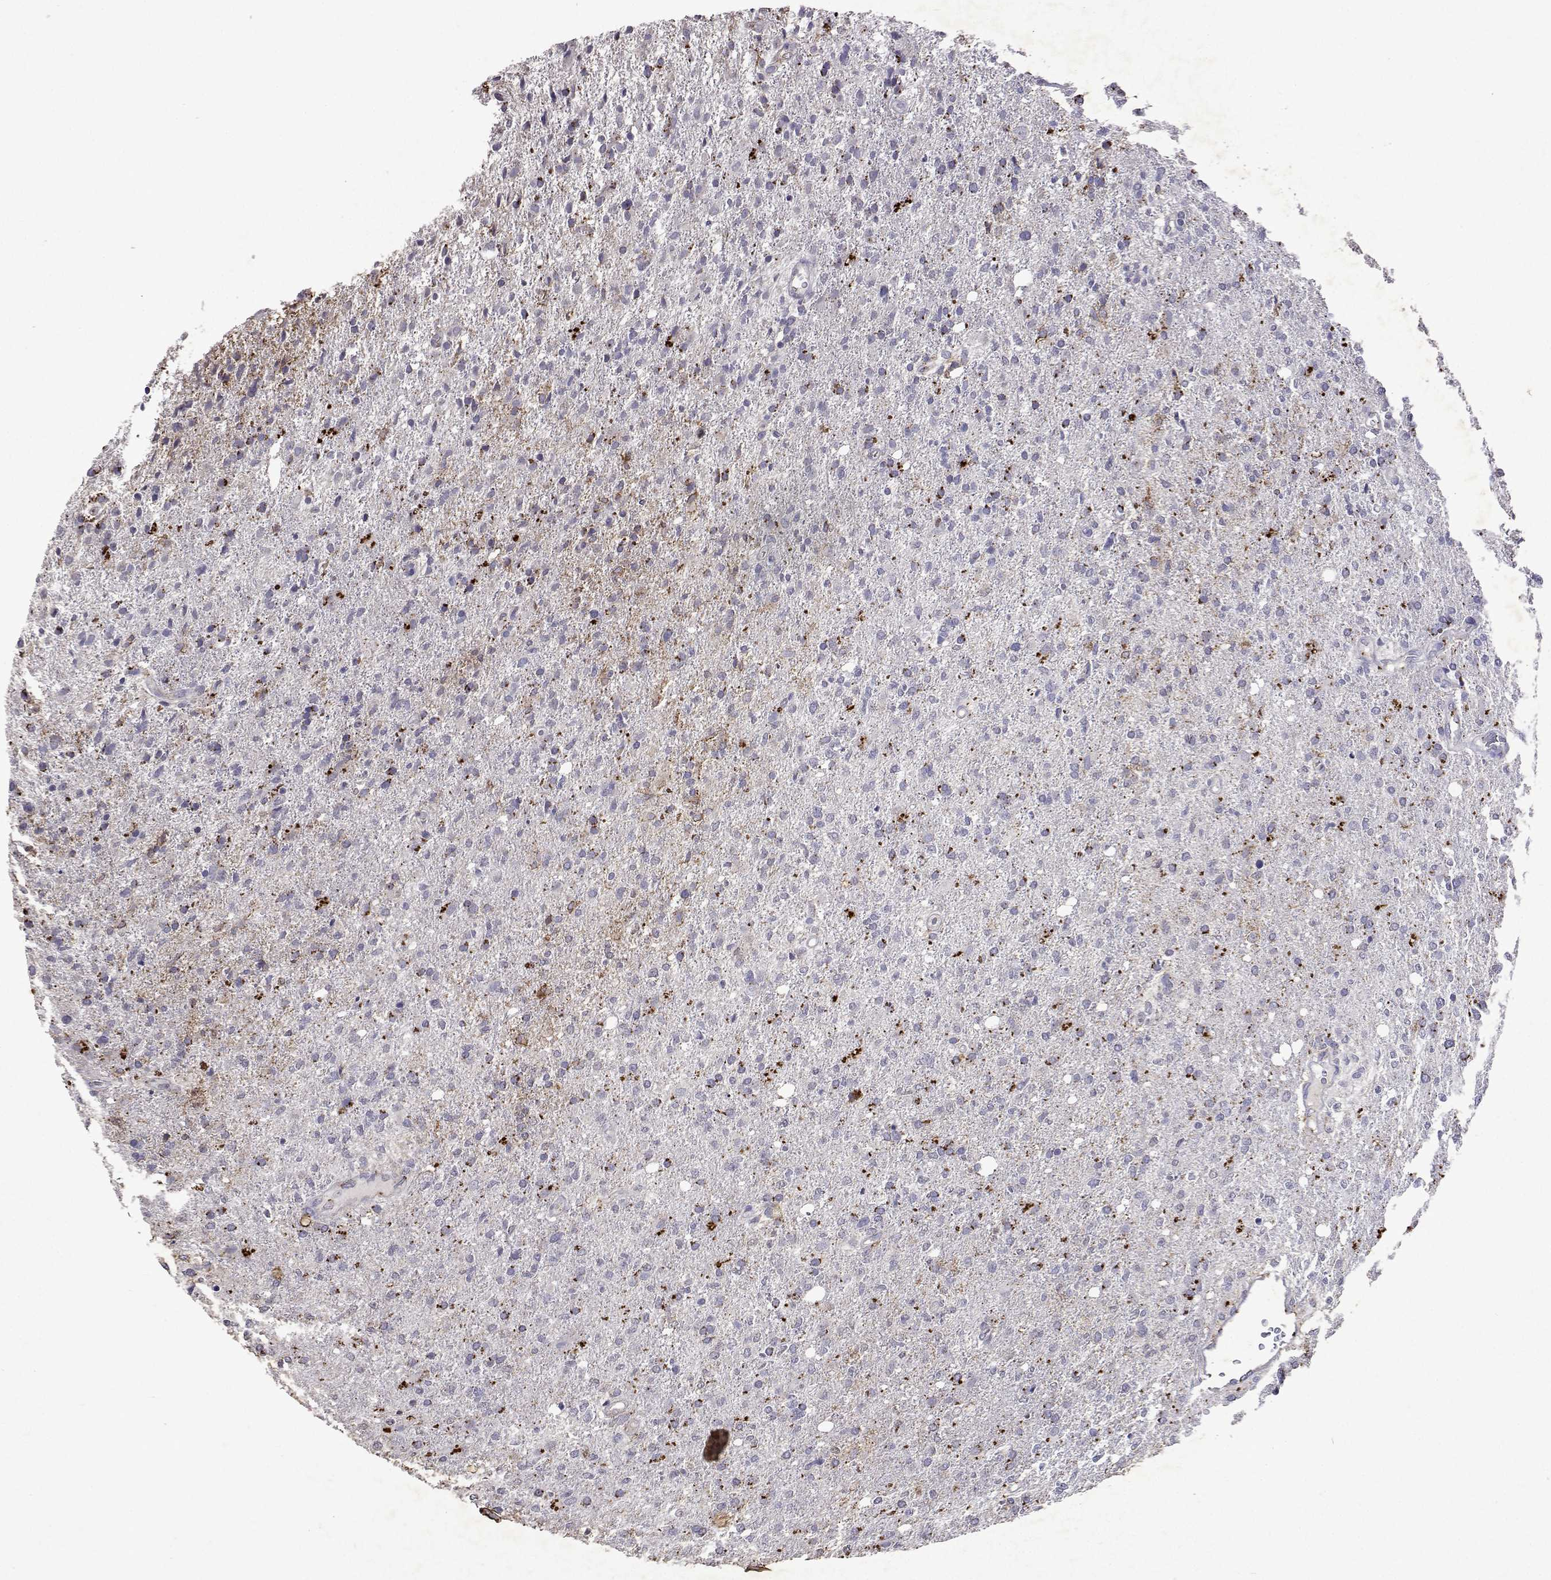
{"staining": {"intensity": "negative", "quantity": "none", "location": "none"}, "tissue": "glioma", "cell_type": "Tumor cells", "image_type": "cancer", "snomed": [{"axis": "morphology", "description": "Glioma, malignant, High grade"}, {"axis": "topography", "description": "Cerebral cortex"}], "caption": "Immunohistochemistry (IHC) photomicrograph of neoplastic tissue: glioma stained with DAB demonstrates no significant protein expression in tumor cells.", "gene": "DUSP28", "patient": {"sex": "male", "age": 70}}